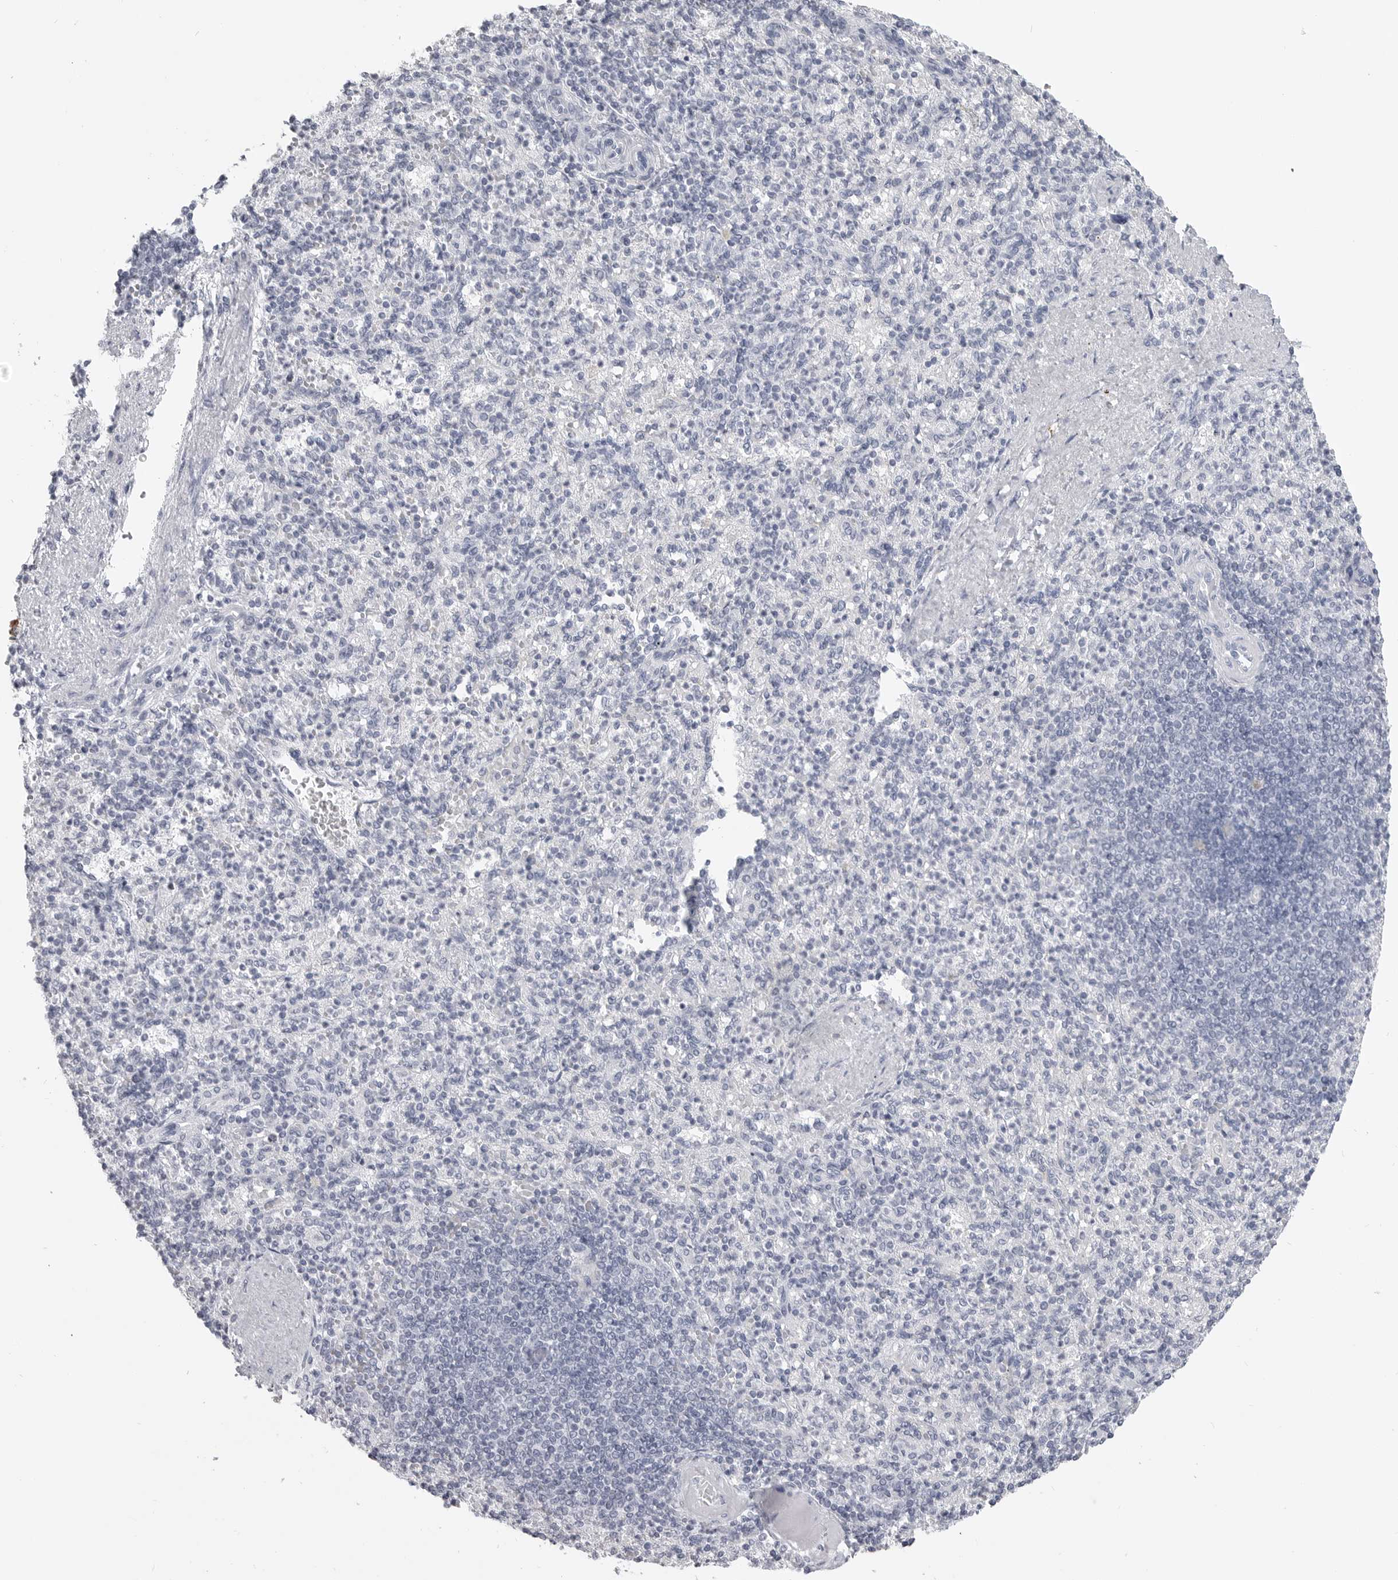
{"staining": {"intensity": "negative", "quantity": "none", "location": "none"}, "tissue": "spleen", "cell_type": "Cells in red pulp", "image_type": "normal", "snomed": [{"axis": "morphology", "description": "Normal tissue, NOS"}, {"axis": "topography", "description": "Spleen"}], "caption": "An immunohistochemistry (IHC) micrograph of unremarkable spleen is shown. There is no staining in cells in red pulp of spleen.", "gene": "LY6D", "patient": {"sex": "female", "age": 74}}